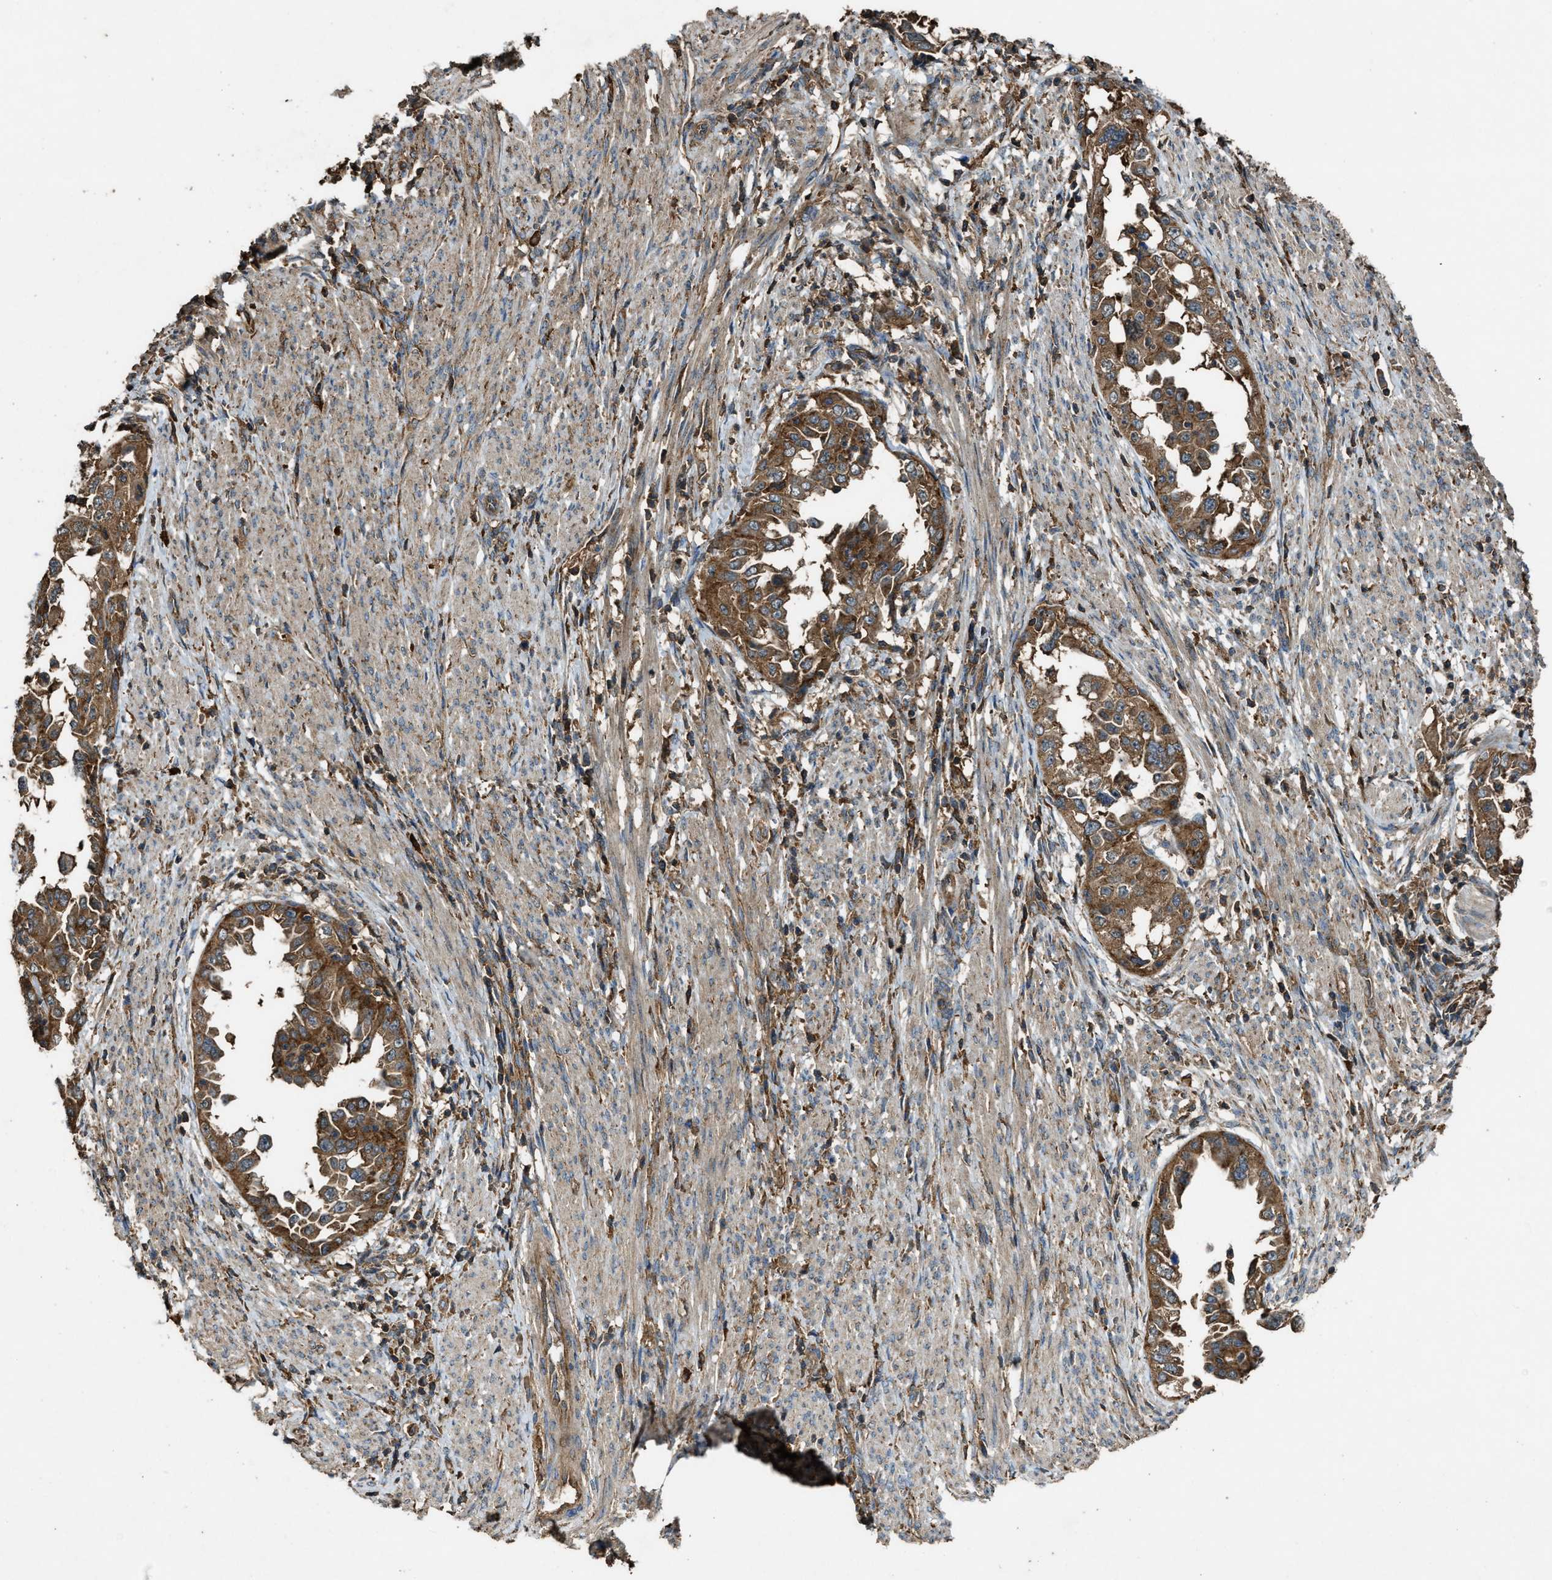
{"staining": {"intensity": "moderate", "quantity": ">75%", "location": "cytoplasmic/membranous"}, "tissue": "endometrial cancer", "cell_type": "Tumor cells", "image_type": "cancer", "snomed": [{"axis": "morphology", "description": "Adenocarcinoma, NOS"}, {"axis": "topography", "description": "Endometrium"}], "caption": "Immunohistochemical staining of human endometrial cancer (adenocarcinoma) demonstrates moderate cytoplasmic/membranous protein staining in about >75% of tumor cells.", "gene": "MAP3K8", "patient": {"sex": "female", "age": 85}}